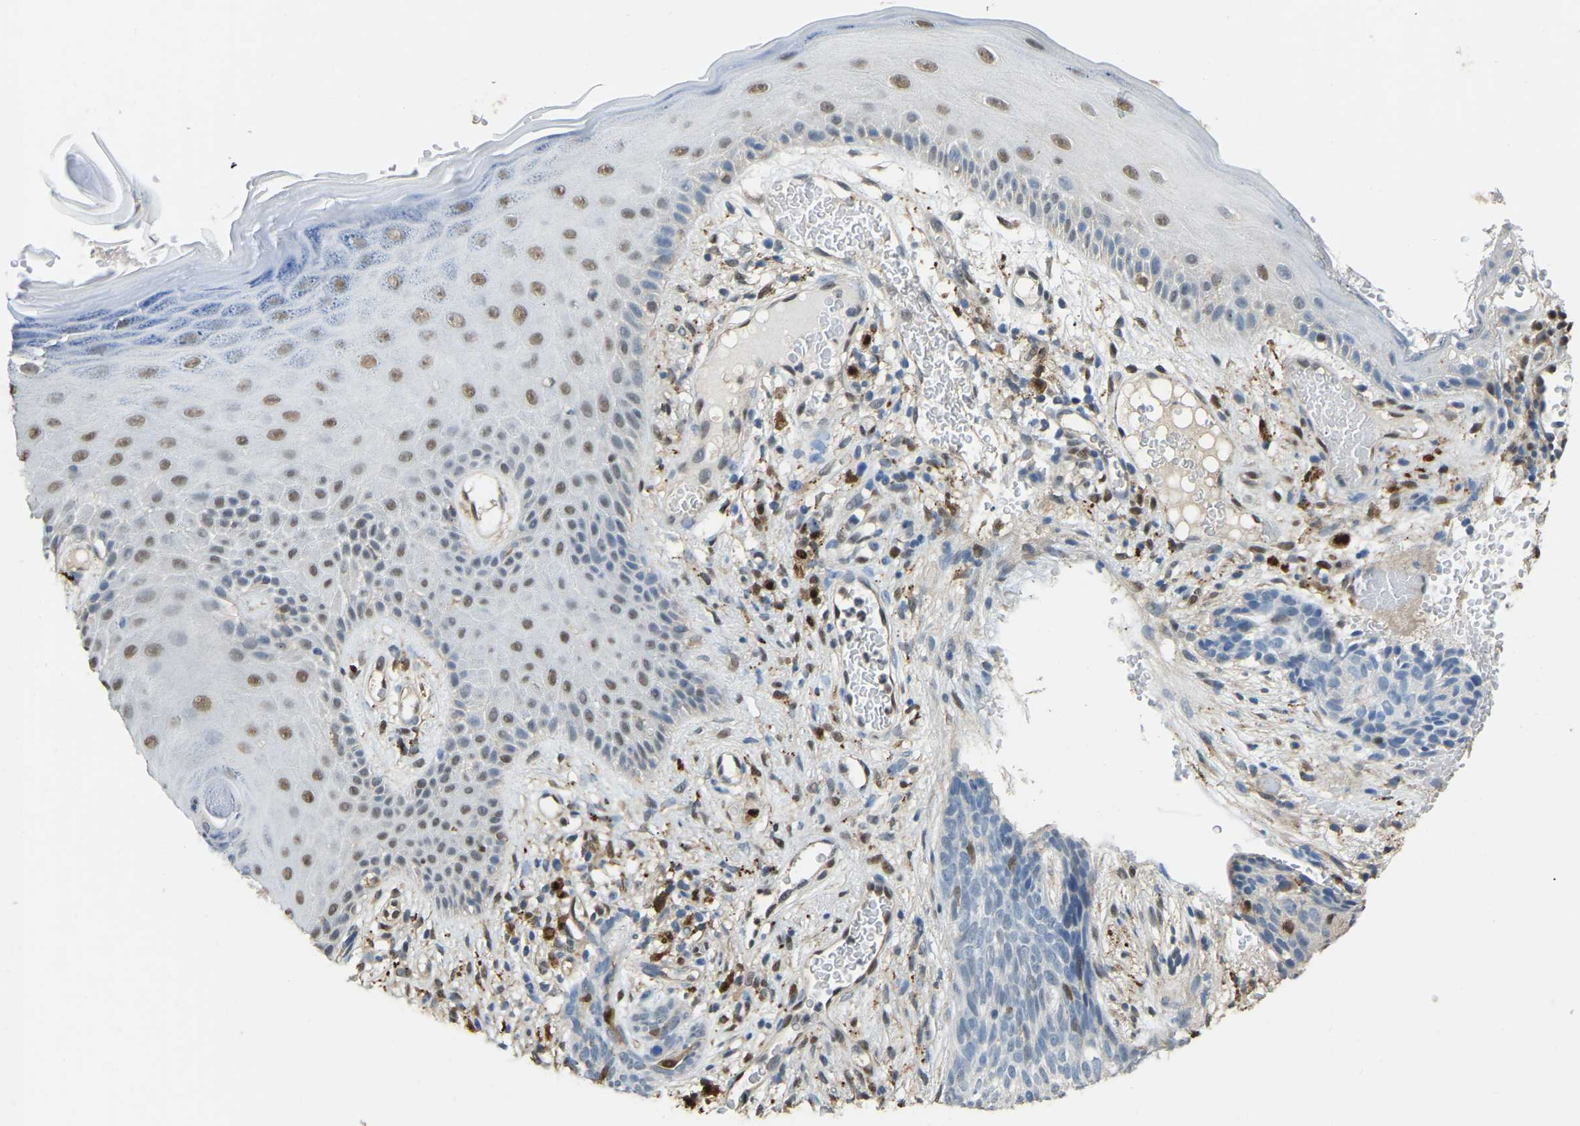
{"staining": {"intensity": "negative", "quantity": "none", "location": "none"}, "tissue": "skin cancer", "cell_type": "Tumor cells", "image_type": "cancer", "snomed": [{"axis": "morphology", "description": "Basal cell carcinoma"}, {"axis": "topography", "description": "Skin"}], "caption": "Immunohistochemical staining of human skin basal cell carcinoma reveals no significant expression in tumor cells.", "gene": "NANS", "patient": {"sex": "female", "age": 59}}